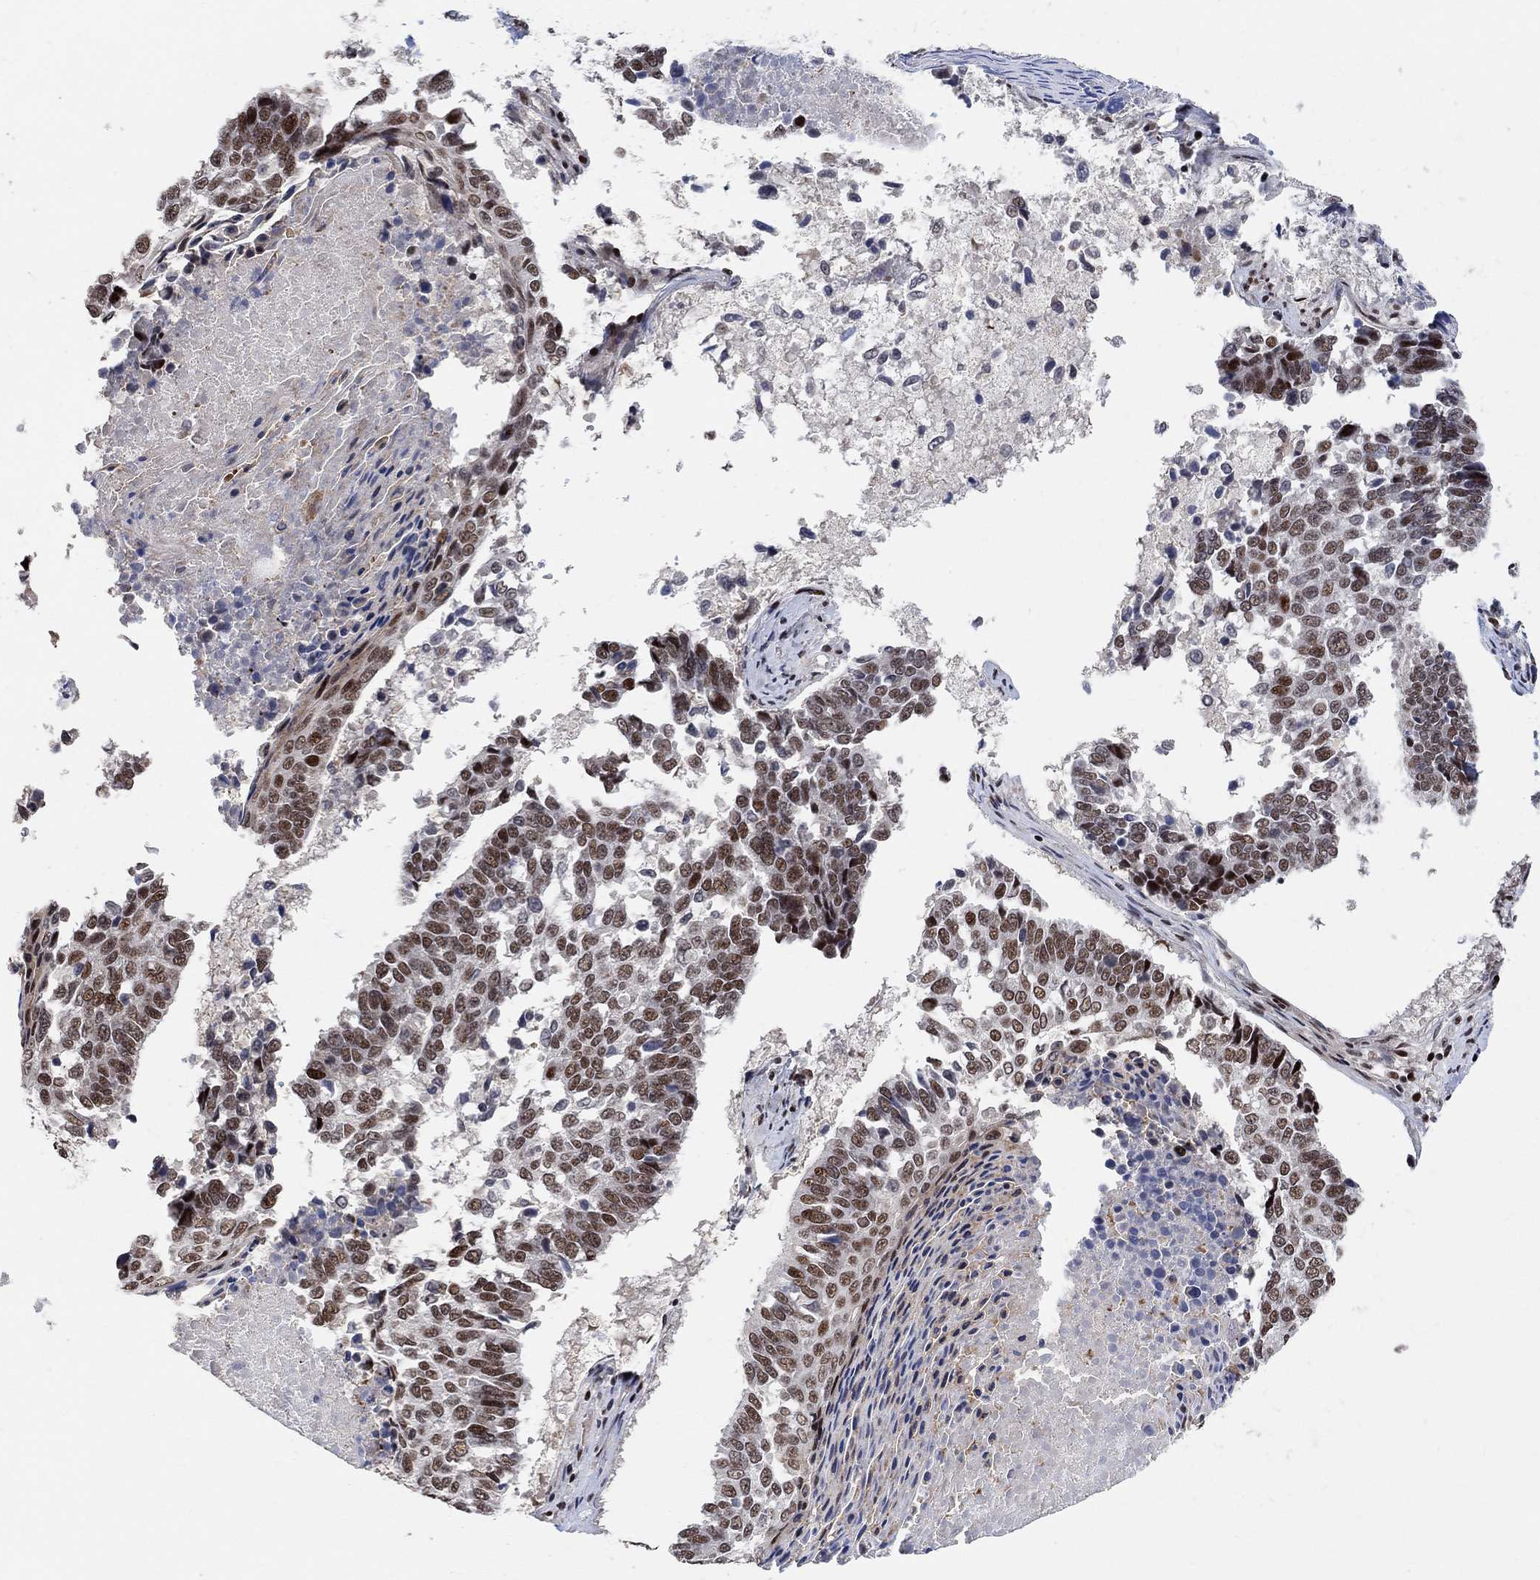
{"staining": {"intensity": "strong", "quantity": "25%-75%", "location": "nuclear"}, "tissue": "lung cancer", "cell_type": "Tumor cells", "image_type": "cancer", "snomed": [{"axis": "morphology", "description": "Squamous cell carcinoma, NOS"}, {"axis": "topography", "description": "Lung"}], "caption": "Immunohistochemical staining of lung cancer exhibits strong nuclear protein staining in approximately 25%-75% of tumor cells. Using DAB (3,3'-diaminobenzidine) (brown) and hematoxylin (blue) stains, captured at high magnification using brightfield microscopy.", "gene": "E4F1", "patient": {"sex": "male", "age": 73}}